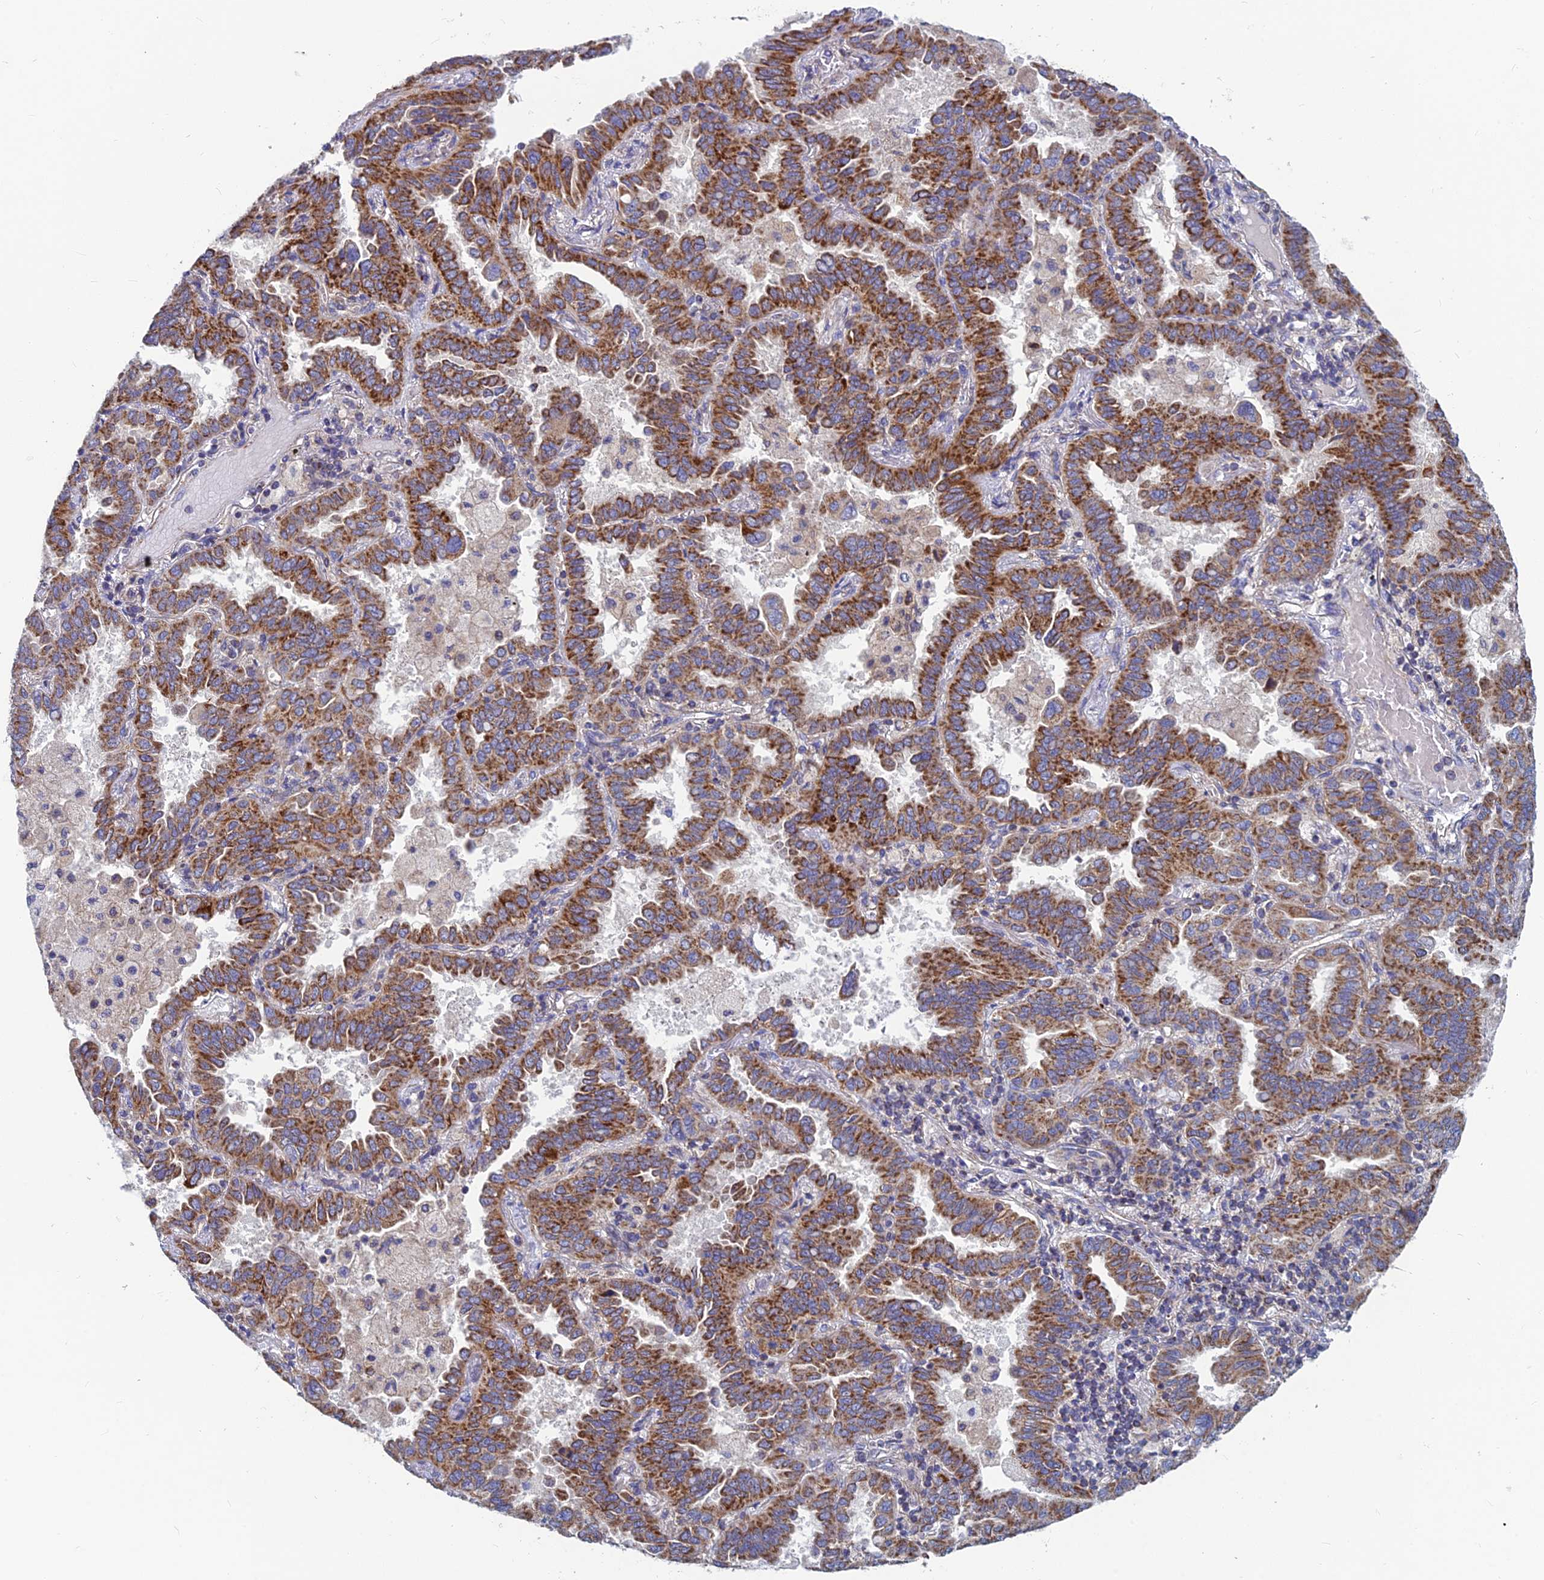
{"staining": {"intensity": "strong", "quantity": ">75%", "location": "cytoplasmic/membranous"}, "tissue": "lung cancer", "cell_type": "Tumor cells", "image_type": "cancer", "snomed": [{"axis": "morphology", "description": "Adenocarcinoma, NOS"}, {"axis": "topography", "description": "Lung"}], "caption": "An image of human lung cancer (adenocarcinoma) stained for a protein displays strong cytoplasmic/membranous brown staining in tumor cells.", "gene": "MRPS9", "patient": {"sex": "male", "age": 64}}